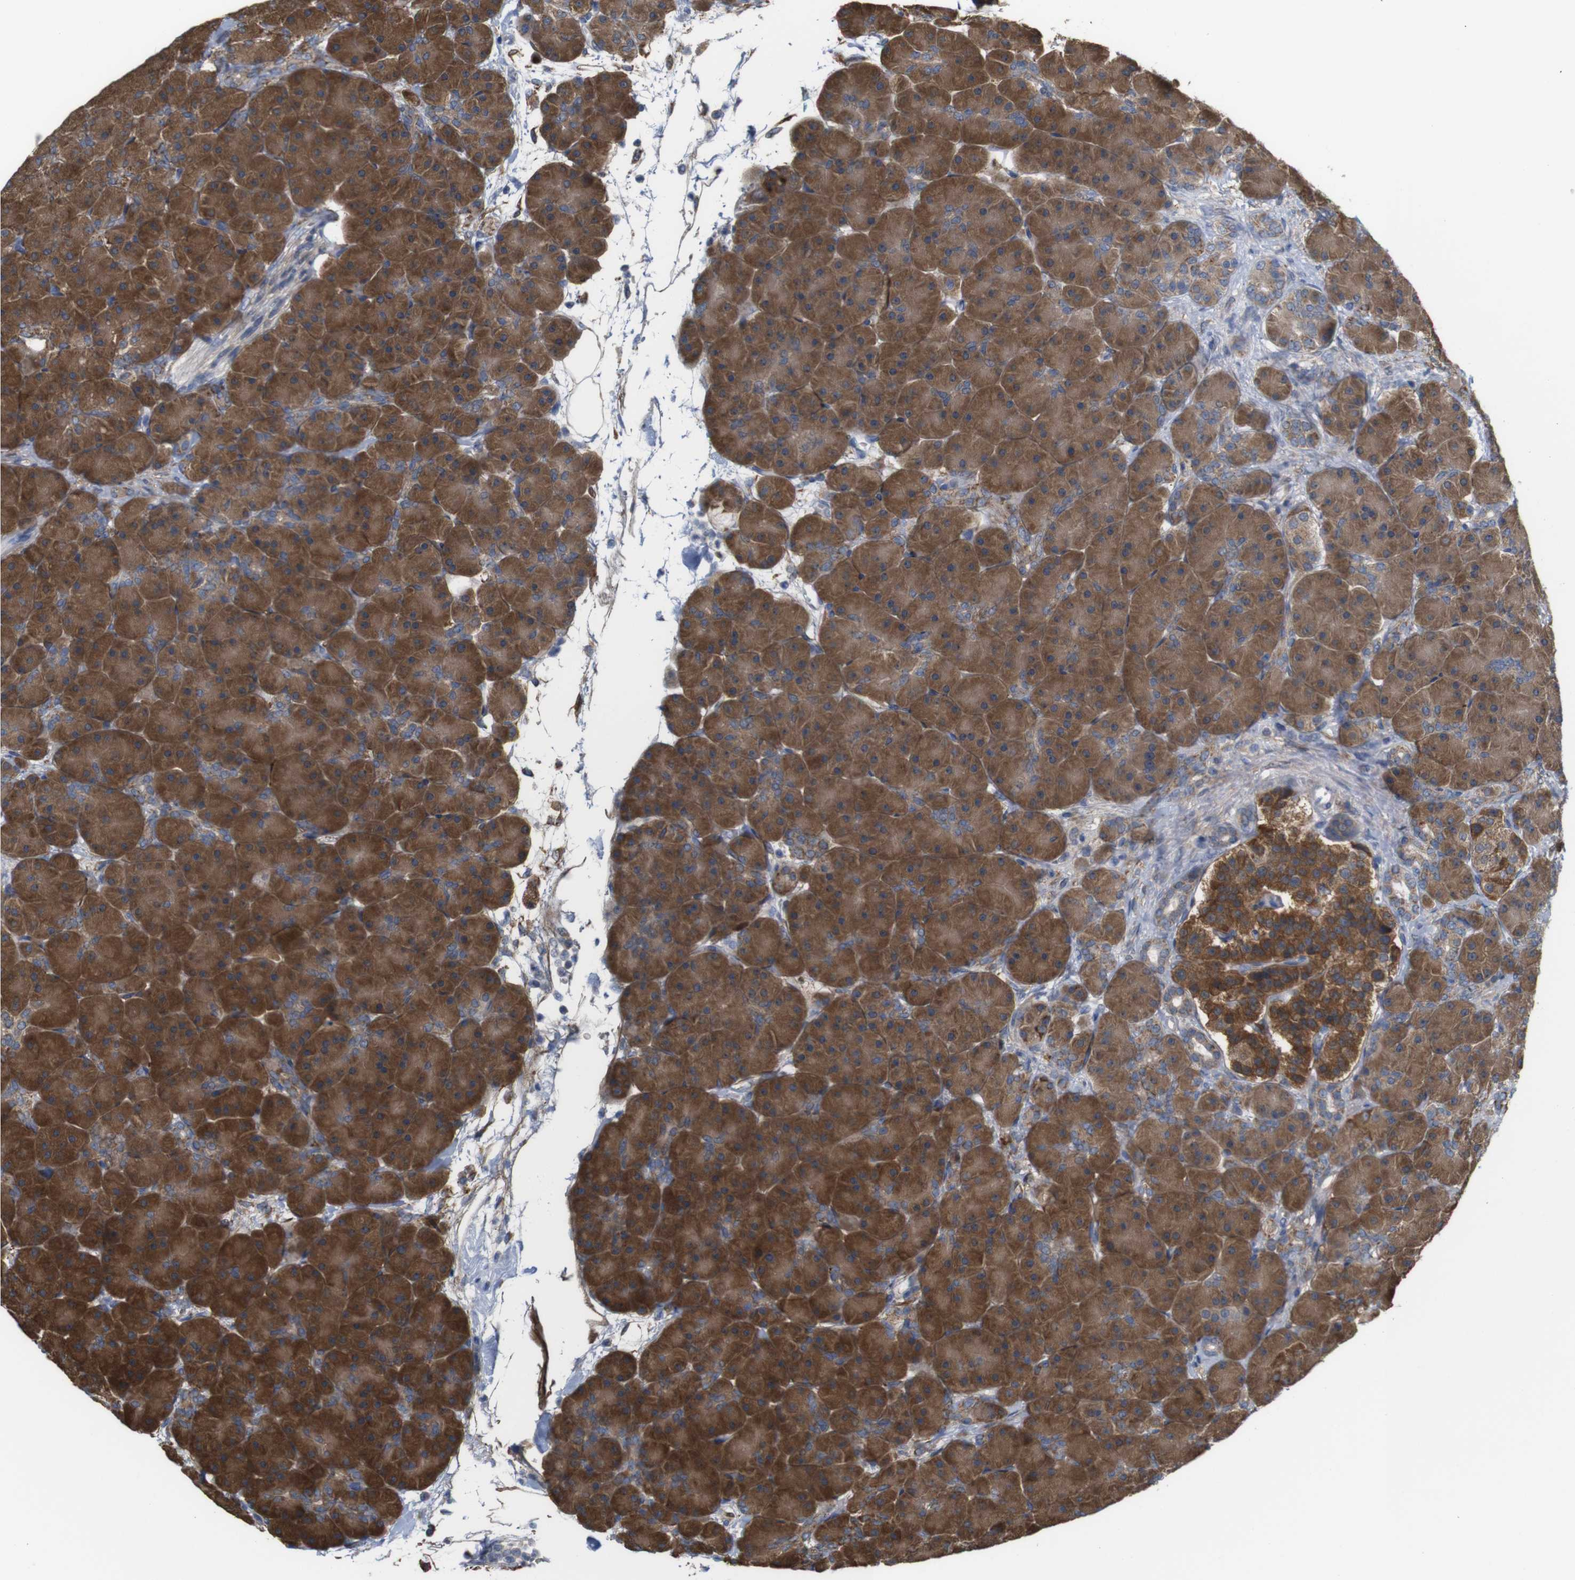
{"staining": {"intensity": "moderate", "quantity": ">75%", "location": "cytoplasmic/membranous"}, "tissue": "pancreas", "cell_type": "Exocrine glandular cells", "image_type": "normal", "snomed": [{"axis": "morphology", "description": "Normal tissue, NOS"}, {"axis": "topography", "description": "Pancreas"}], "caption": "Protein analysis of normal pancreas shows moderate cytoplasmic/membranous expression in about >75% of exocrine glandular cells.", "gene": "PTPRR", "patient": {"sex": "male", "age": 66}}